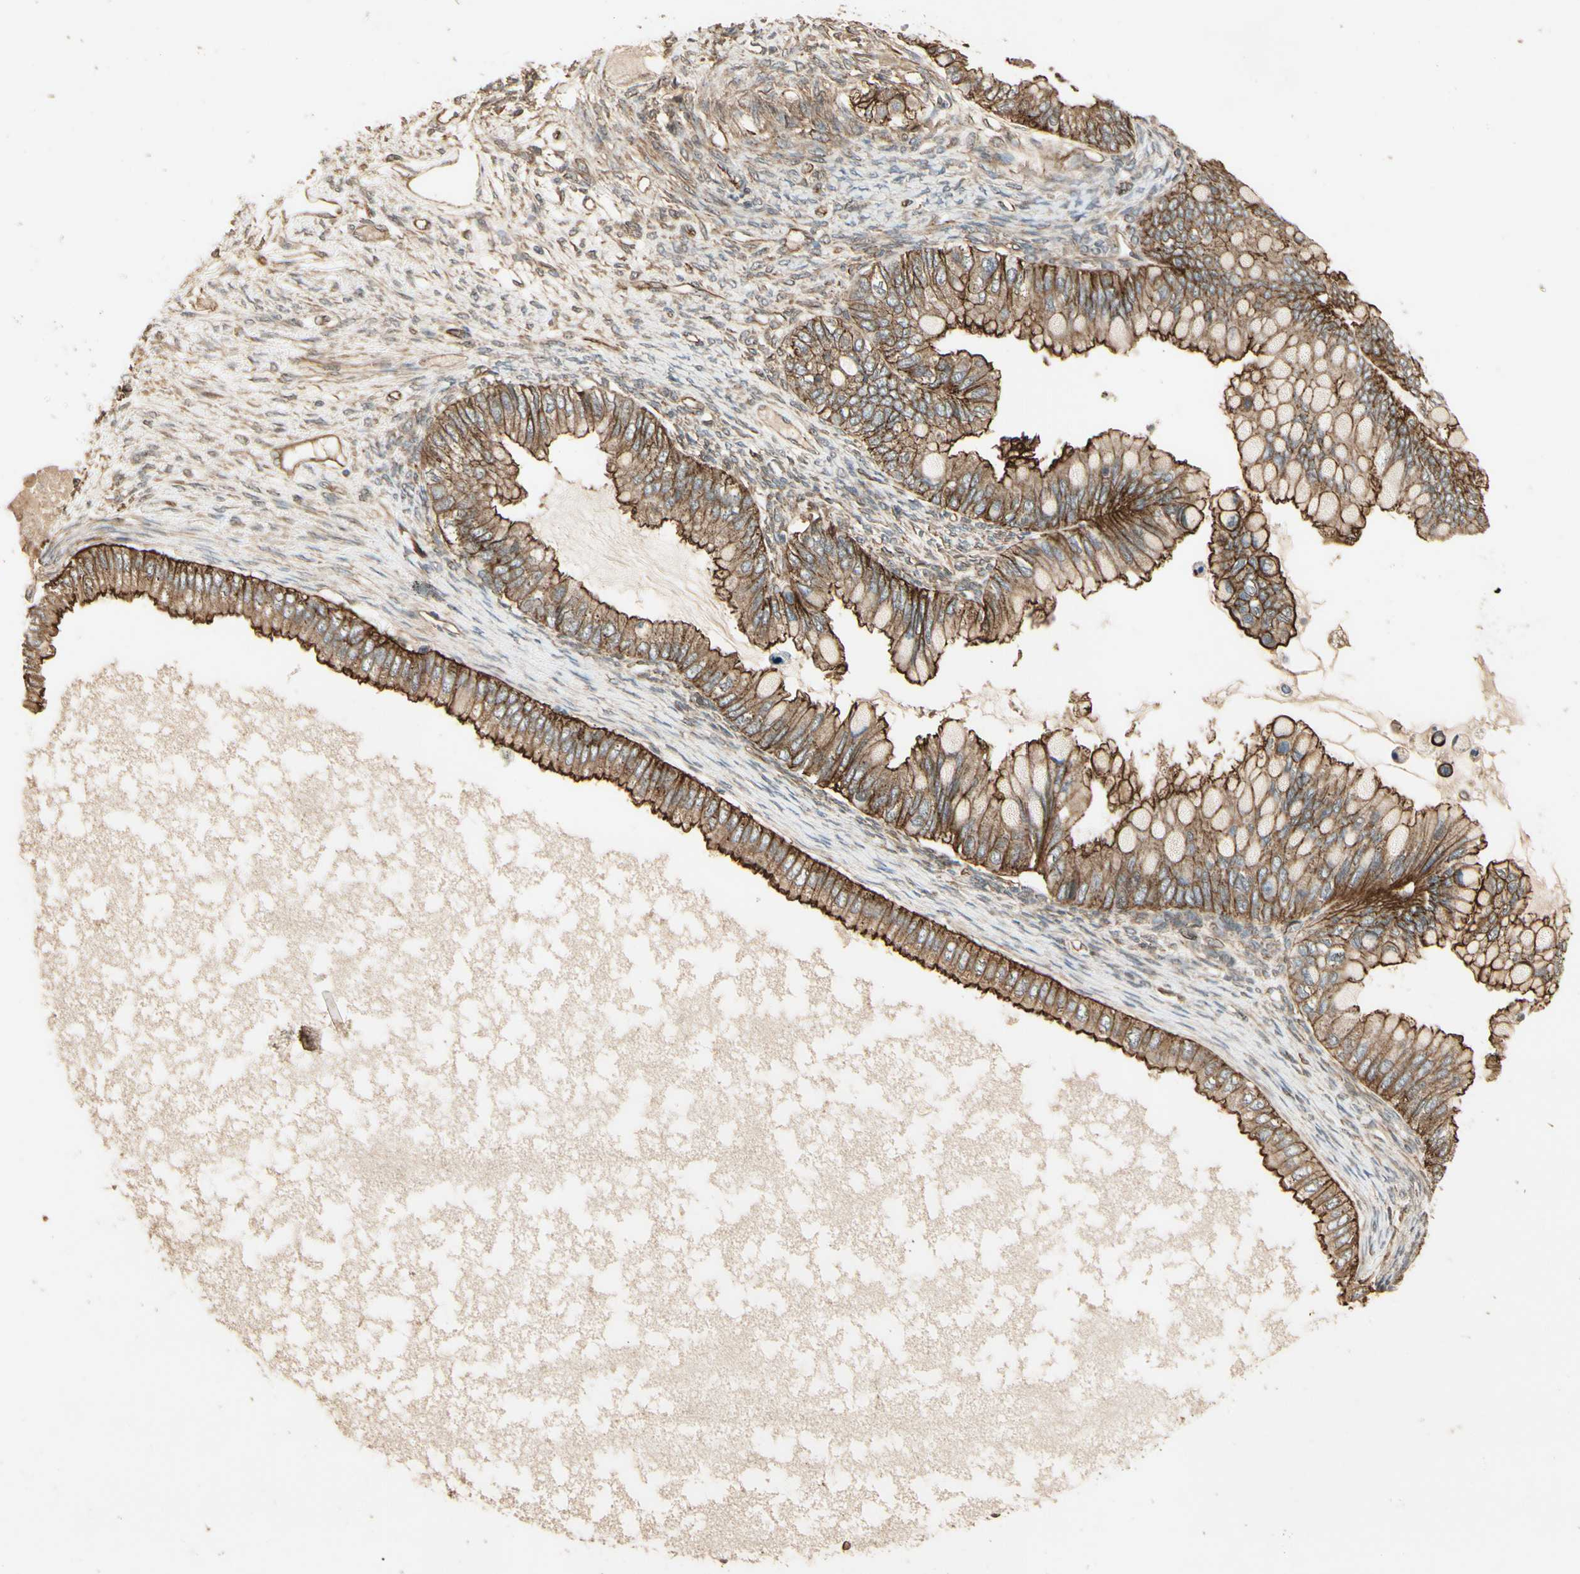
{"staining": {"intensity": "moderate", "quantity": ">75%", "location": "cytoplasmic/membranous"}, "tissue": "ovarian cancer", "cell_type": "Tumor cells", "image_type": "cancer", "snomed": [{"axis": "morphology", "description": "Cystadenocarcinoma, mucinous, NOS"}, {"axis": "topography", "description": "Ovary"}], "caption": "A high-resolution image shows IHC staining of ovarian cancer (mucinous cystadenocarcinoma), which reveals moderate cytoplasmic/membranous positivity in about >75% of tumor cells.", "gene": "RNF180", "patient": {"sex": "female", "age": 80}}